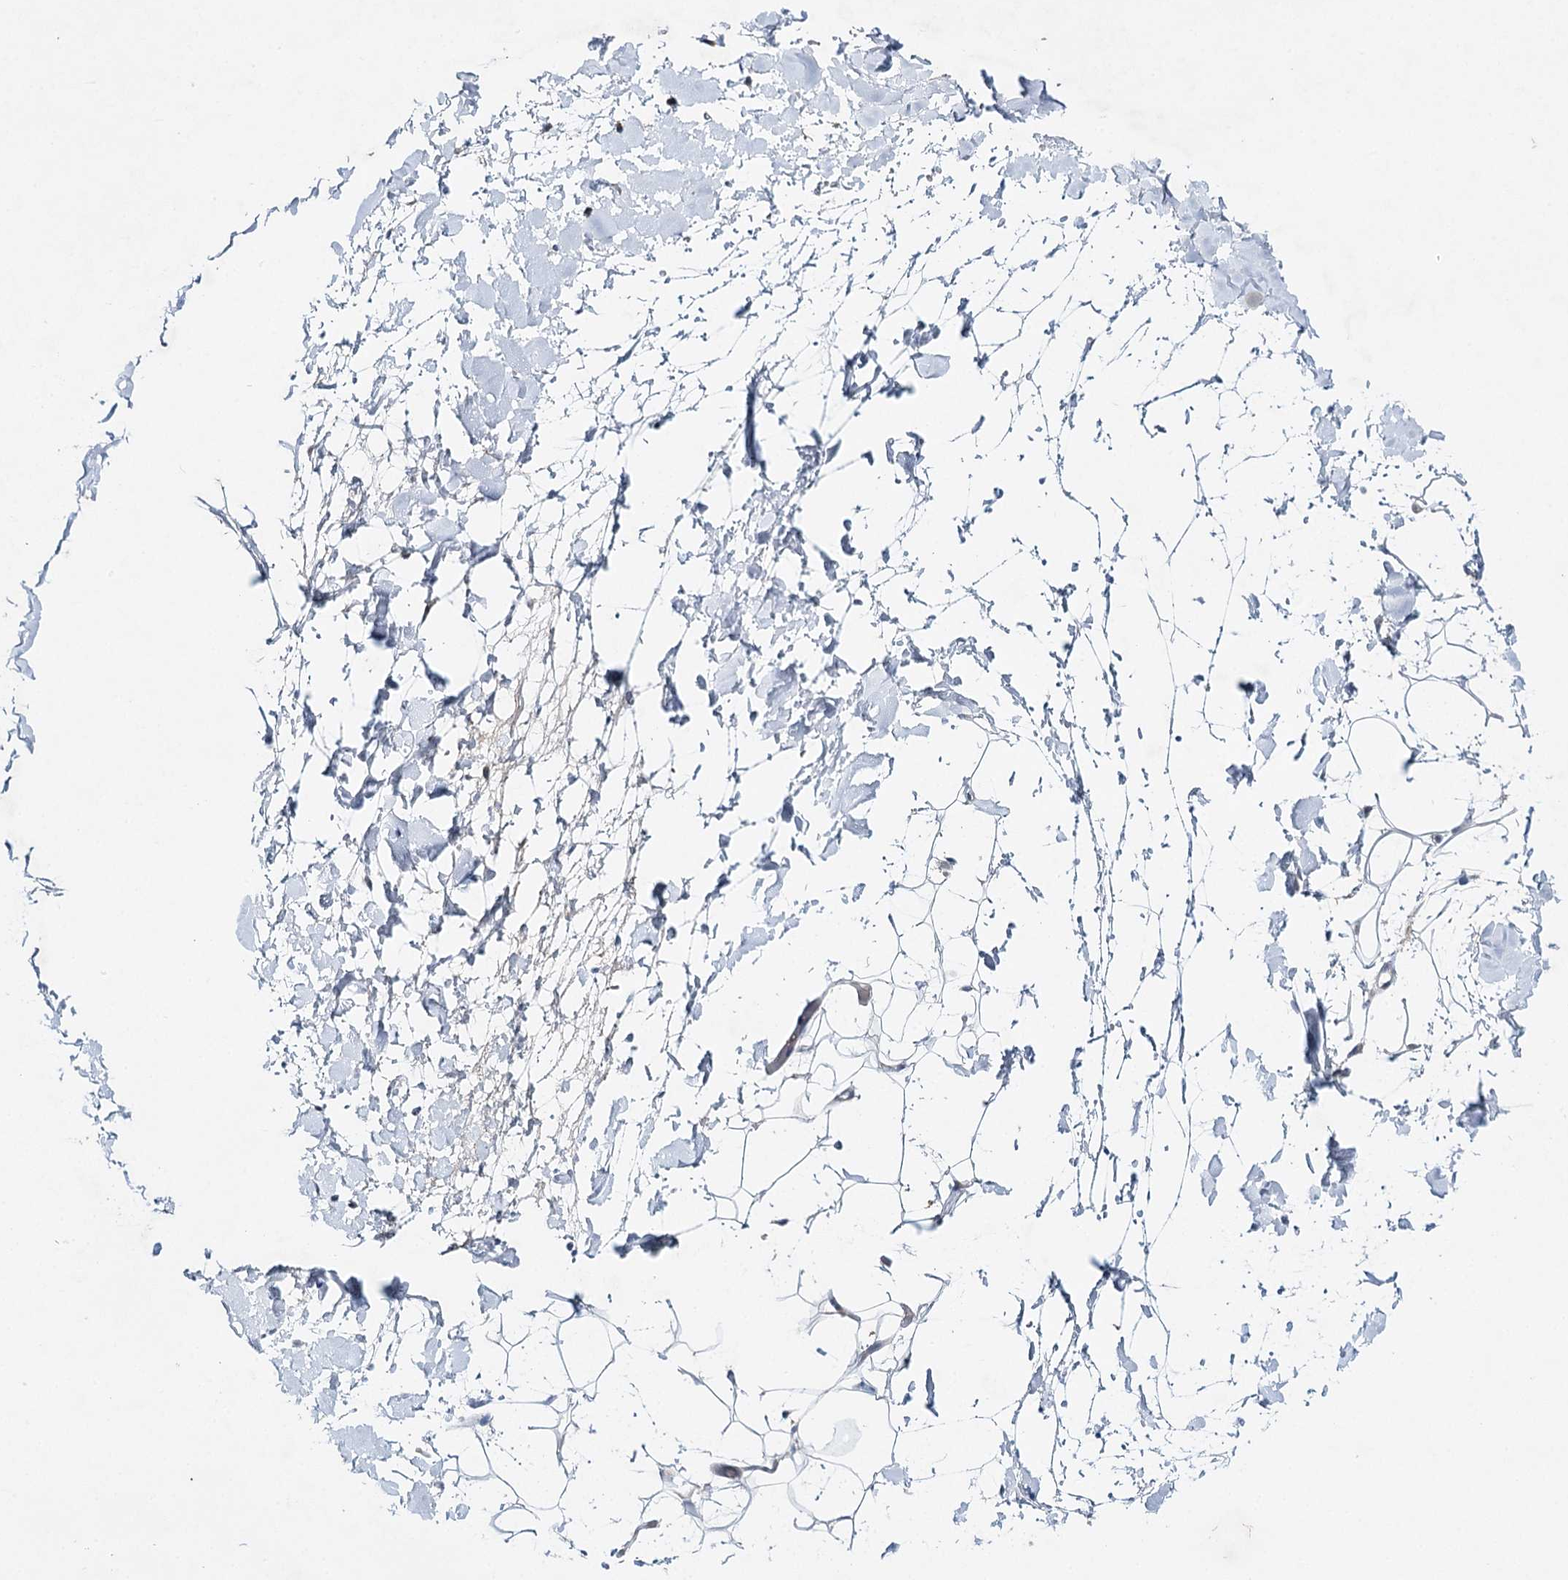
{"staining": {"intensity": "negative", "quantity": "none", "location": "none"}, "tissue": "adipose tissue", "cell_type": "Adipocytes", "image_type": "normal", "snomed": [{"axis": "morphology", "description": "Normal tissue, NOS"}, {"axis": "topography", "description": "Breast"}], "caption": "IHC of benign adipose tissue shows no staining in adipocytes. (Immunohistochemistry, brightfield microscopy, high magnification).", "gene": "WDR44", "patient": {"sex": "female", "age": 26}}